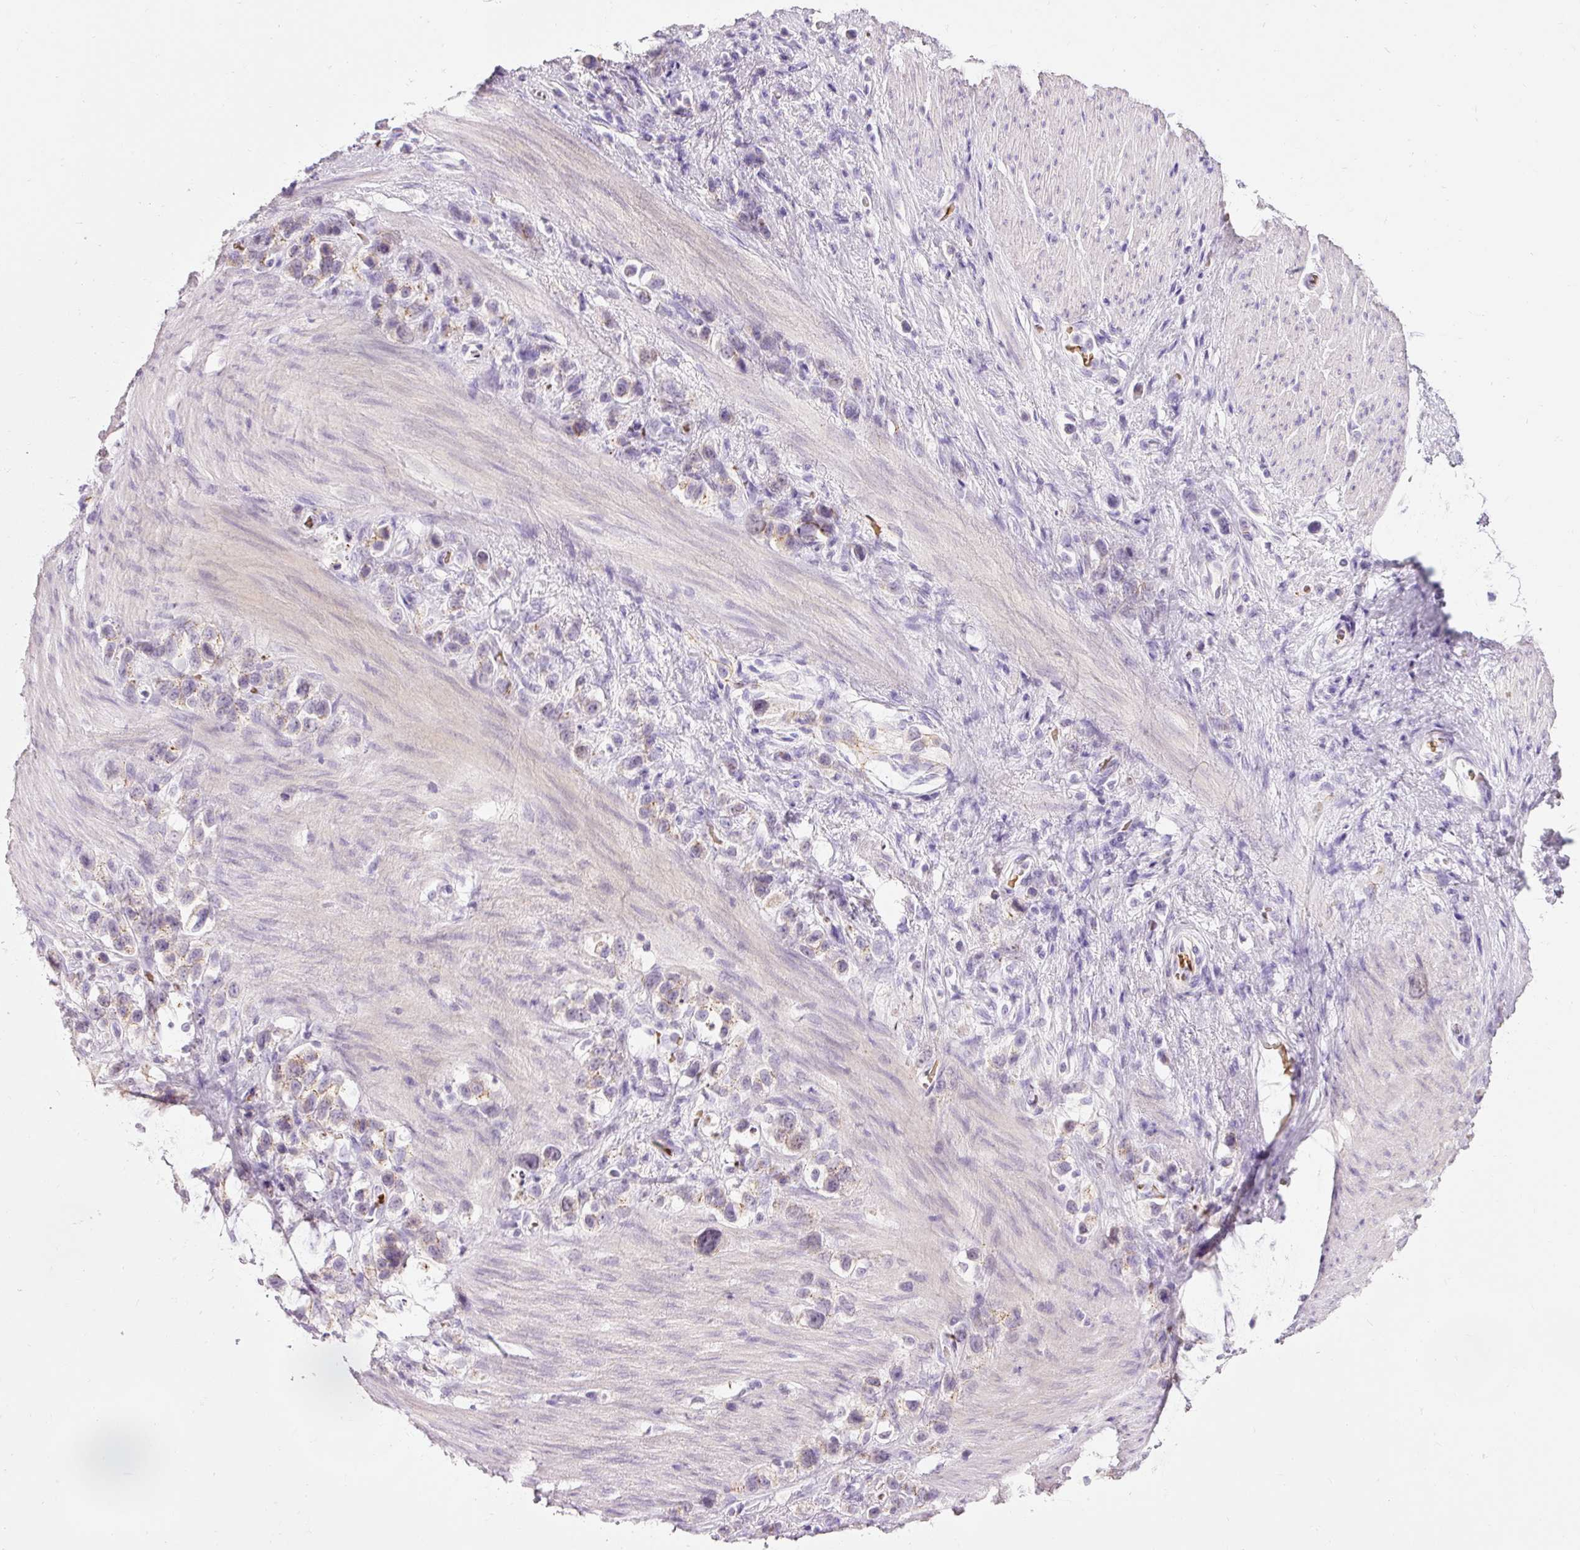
{"staining": {"intensity": "weak", "quantity": "25%-75%", "location": "cytoplasmic/membranous"}, "tissue": "stomach cancer", "cell_type": "Tumor cells", "image_type": "cancer", "snomed": [{"axis": "morphology", "description": "Adenocarcinoma, NOS"}, {"axis": "topography", "description": "Stomach"}], "caption": "Immunohistochemistry (IHC) of human stomach cancer demonstrates low levels of weak cytoplasmic/membranous expression in about 25%-75% of tumor cells. (DAB IHC, brown staining for protein, blue staining for nuclei).", "gene": "DHRS11", "patient": {"sex": "female", "age": 65}}